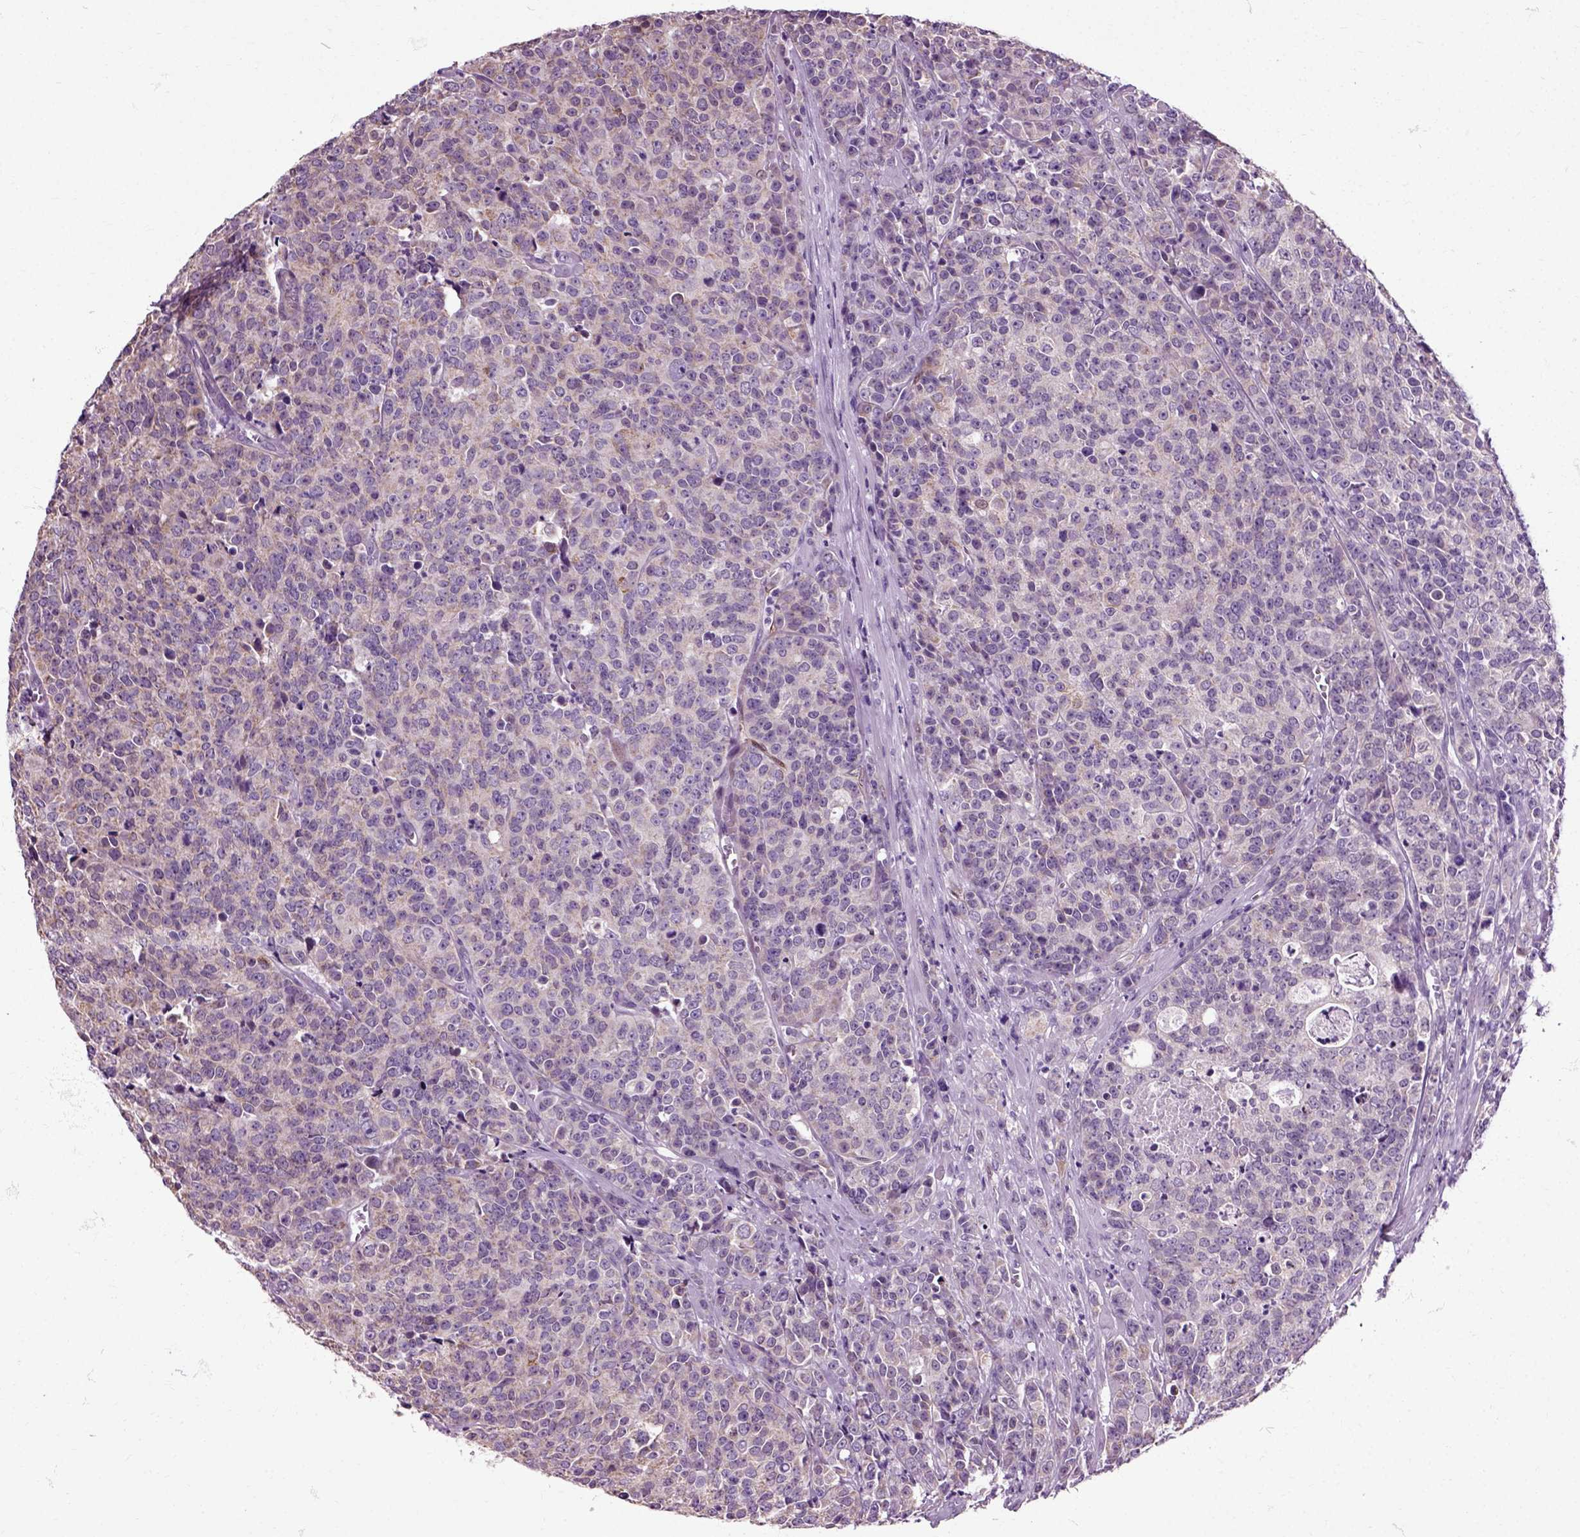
{"staining": {"intensity": "weak", "quantity": "<25%", "location": "cytoplasmic/membranous"}, "tissue": "prostate cancer", "cell_type": "Tumor cells", "image_type": "cancer", "snomed": [{"axis": "morphology", "description": "Adenocarcinoma, NOS"}, {"axis": "topography", "description": "Prostate"}], "caption": "Tumor cells are negative for protein expression in human prostate cancer. The staining is performed using DAB (3,3'-diaminobenzidine) brown chromogen with nuclei counter-stained in using hematoxylin.", "gene": "HSPA2", "patient": {"sex": "male", "age": 67}}